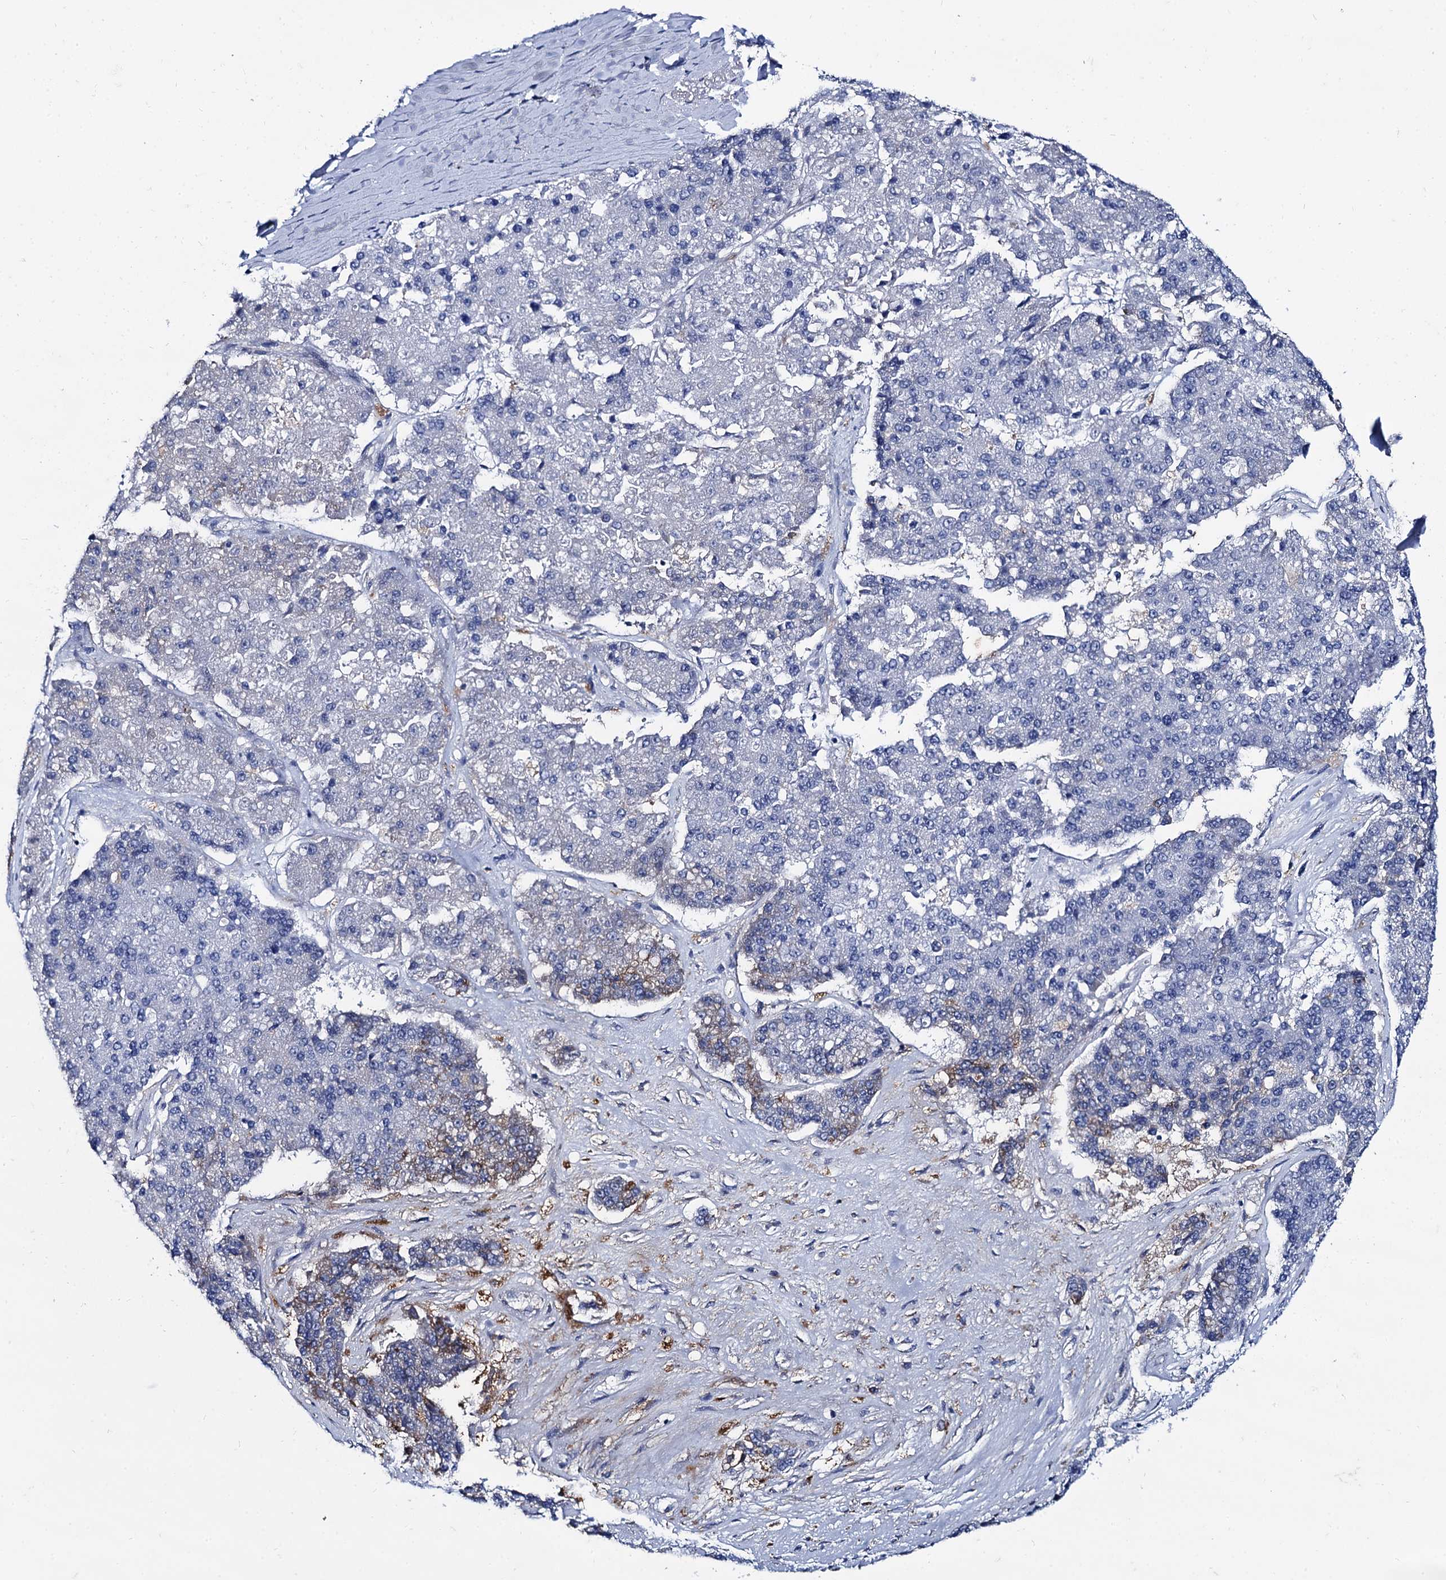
{"staining": {"intensity": "weak", "quantity": "<25%", "location": "cytoplasmic/membranous"}, "tissue": "pancreatic cancer", "cell_type": "Tumor cells", "image_type": "cancer", "snomed": [{"axis": "morphology", "description": "Adenocarcinoma, NOS"}, {"axis": "topography", "description": "Pancreas"}], "caption": "Protein analysis of adenocarcinoma (pancreatic) demonstrates no significant positivity in tumor cells. (IHC, brightfield microscopy, high magnification).", "gene": "APOD", "patient": {"sex": "male", "age": 50}}